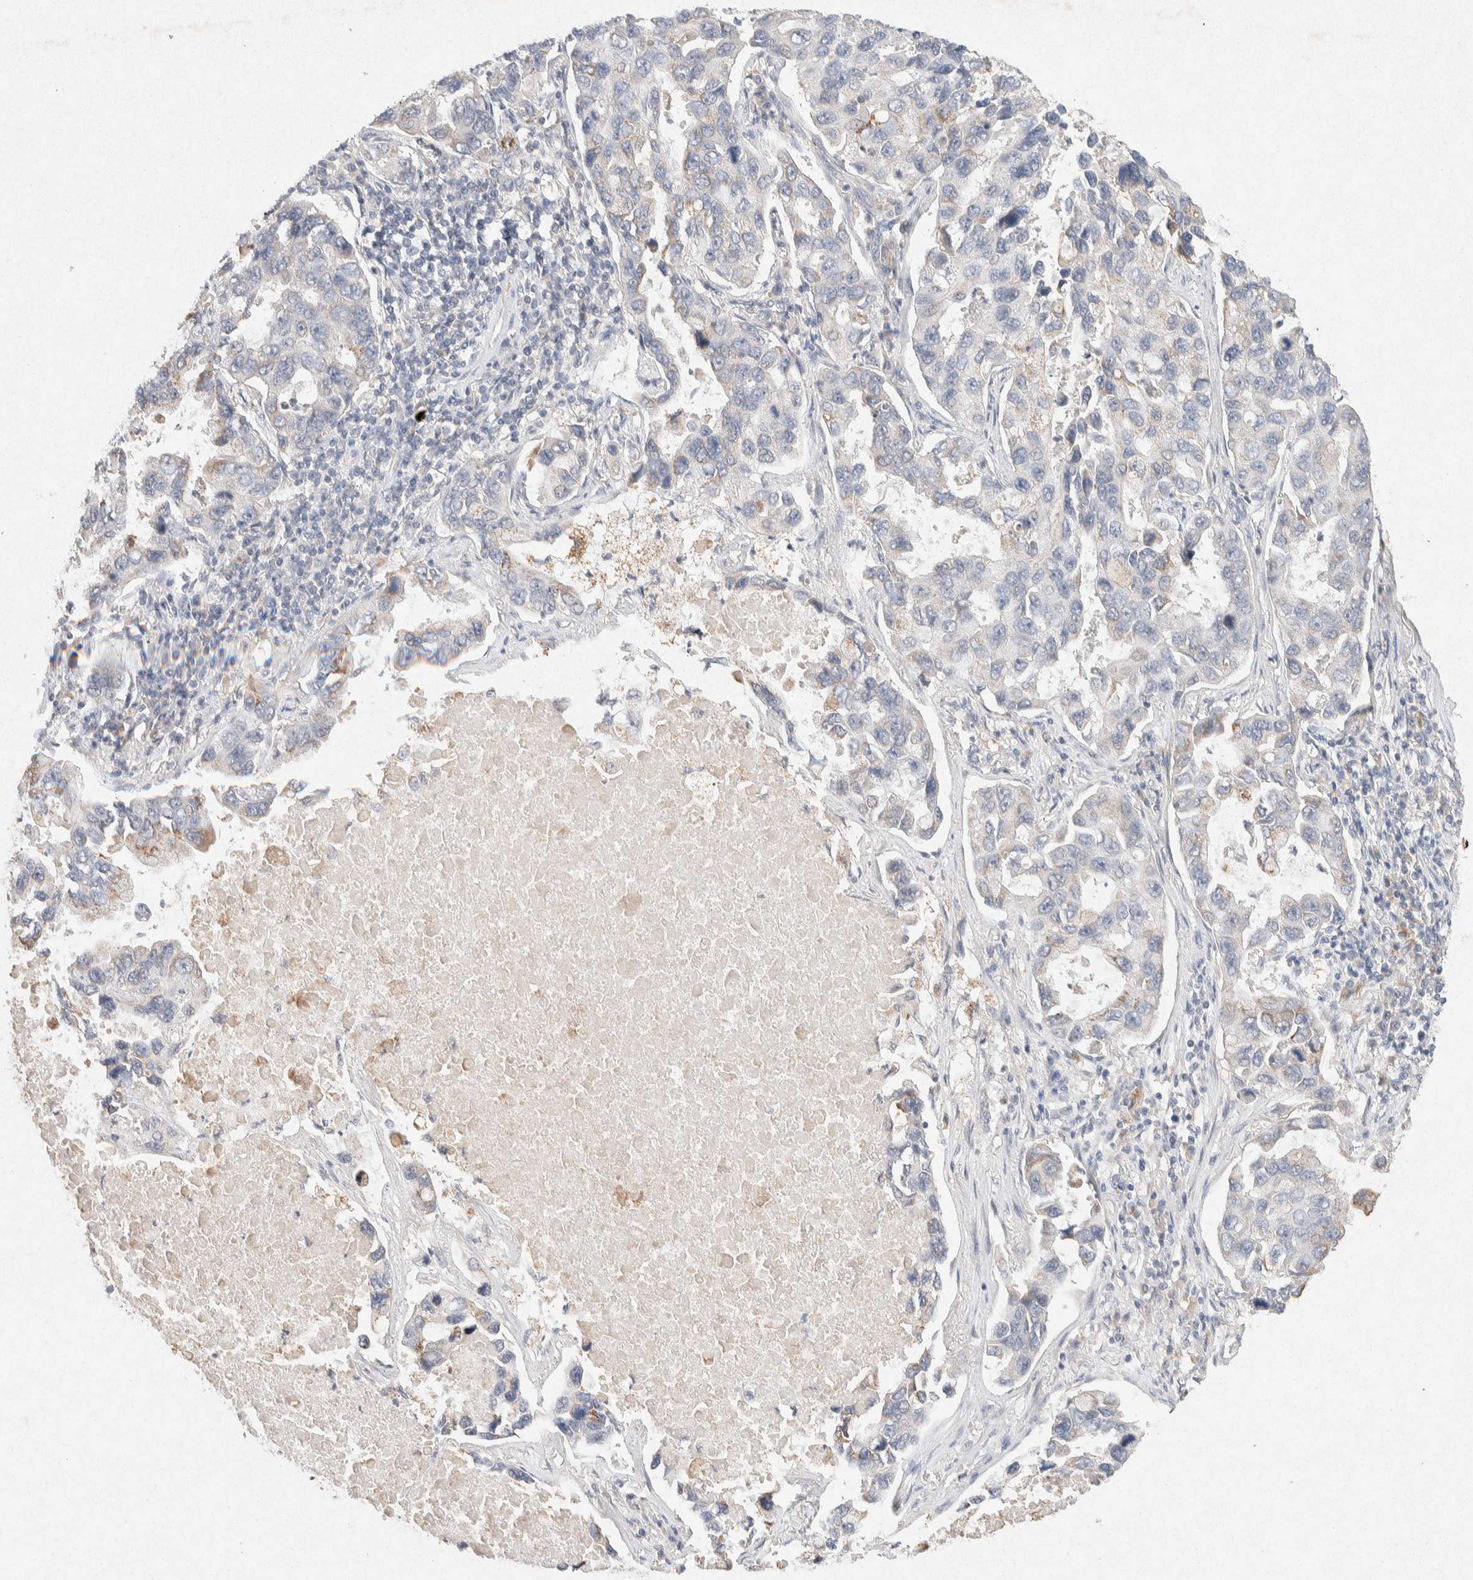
{"staining": {"intensity": "moderate", "quantity": "25%-75%", "location": "cytoplasmic/membranous"}, "tissue": "lung cancer", "cell_type": "Tumor cells", "image_type": "cancer", "snomed": [{"axis": "morphology", "description": "Adenocarcinoma, NOS"}, {"axis": "topography", "description": "Lung"}], "caption": "DAB immunohistochemical staining of human lung adenocarcinoma shows moderate cytoplasmic/membranous protein expression in approximately 25%-75% of tumor cells.", "gene": "GNAI1", "patient": {"sex": "male", "age": 64}}